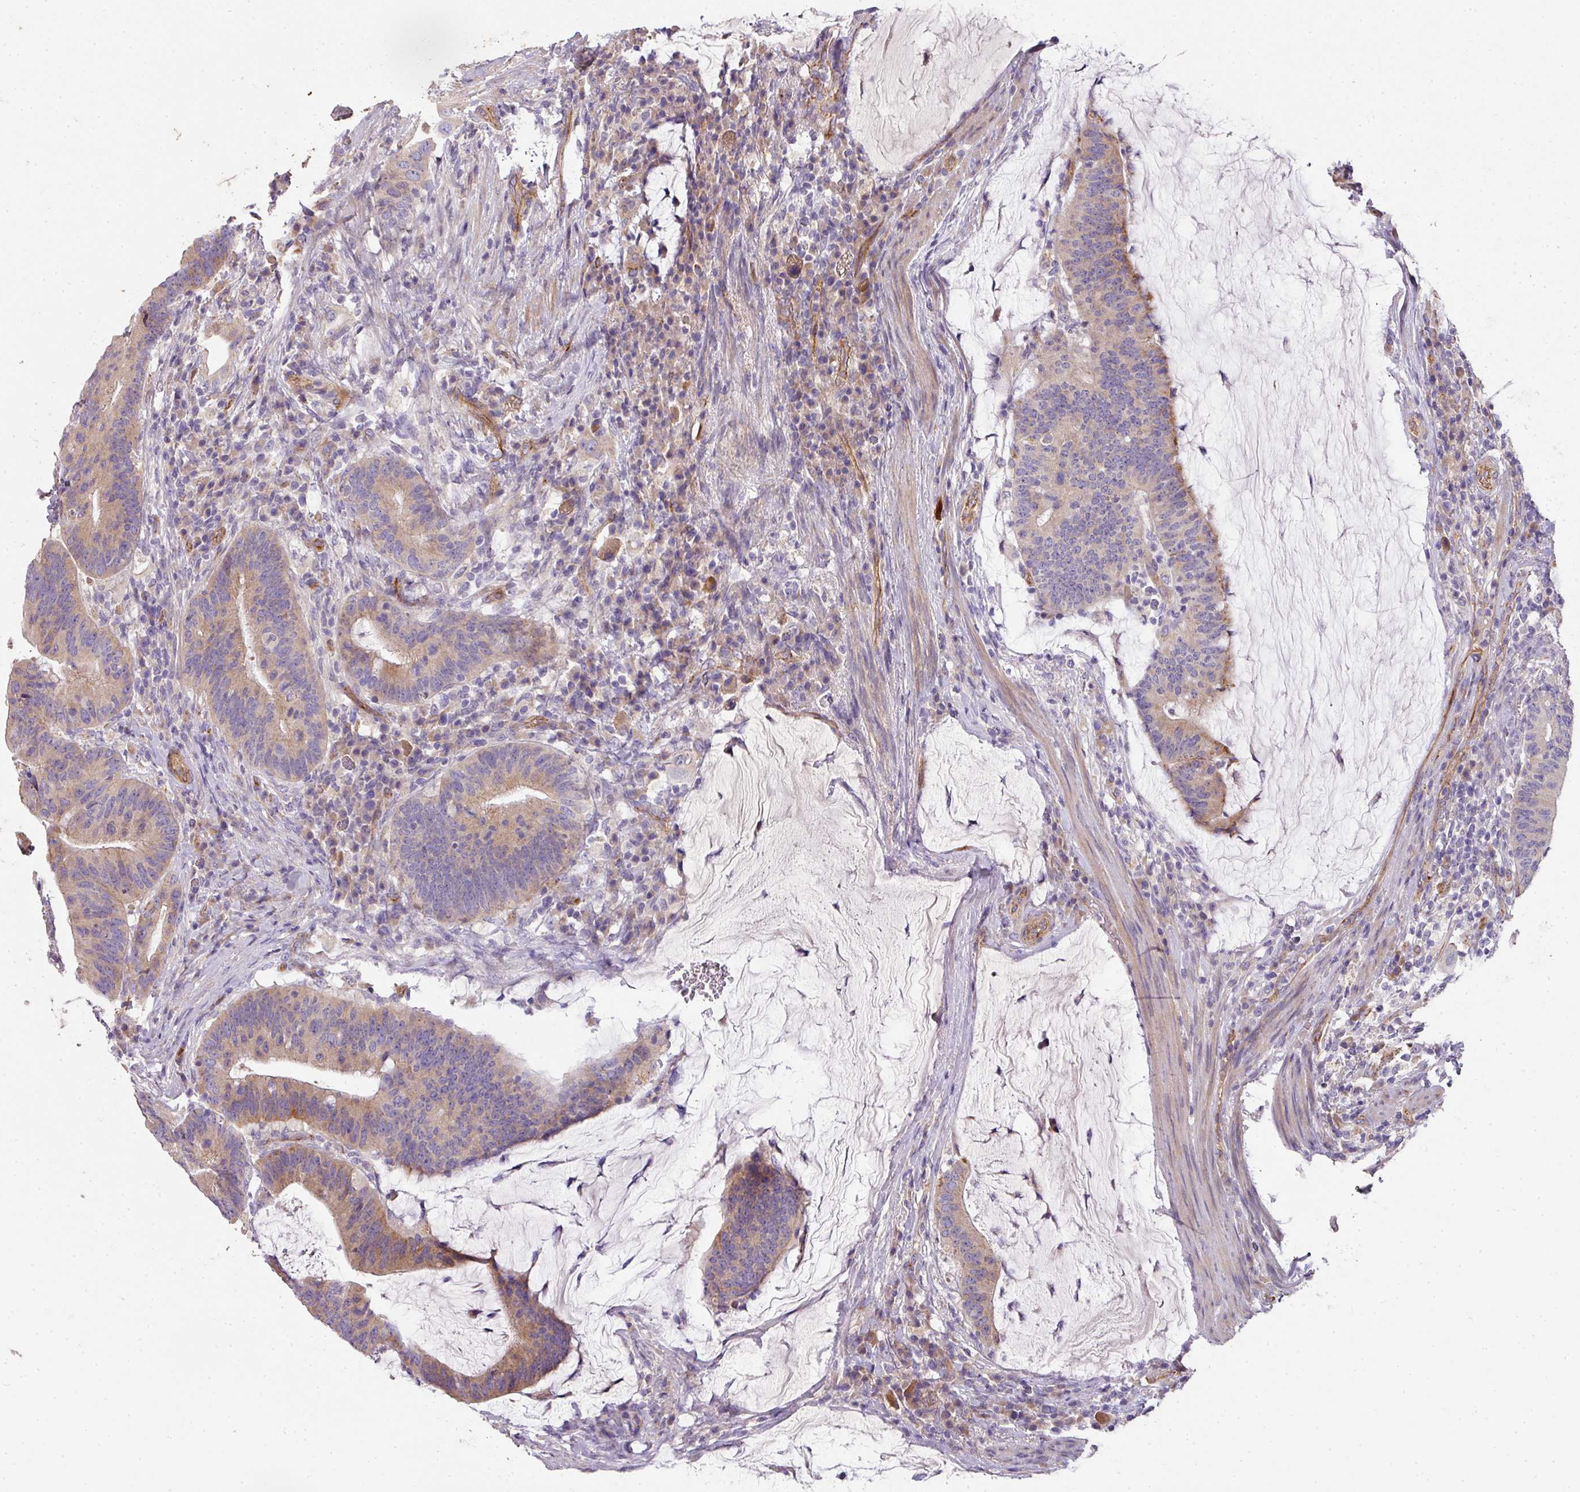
{"staining": {"intensity": "moderate", "quantity": "<25%", "location": "cytoplasmic/membranous"}, "tissue": "colorectal cancer", "cell_type": "Tumor cells", "image_type": "cancer", "snomed": [{"axis": "morphology", "description": "Adenocarcinoma, NOS"}, {"axis": "topography", "description": "Colon"}], "caption": "Protein expression analysis of colorectal cancer reveals moderate cytoplasmic/membranous expression in about <25% of tumor cells.", "gene": "PCDH1", "patient": {"sex": "female", "age": 66}}